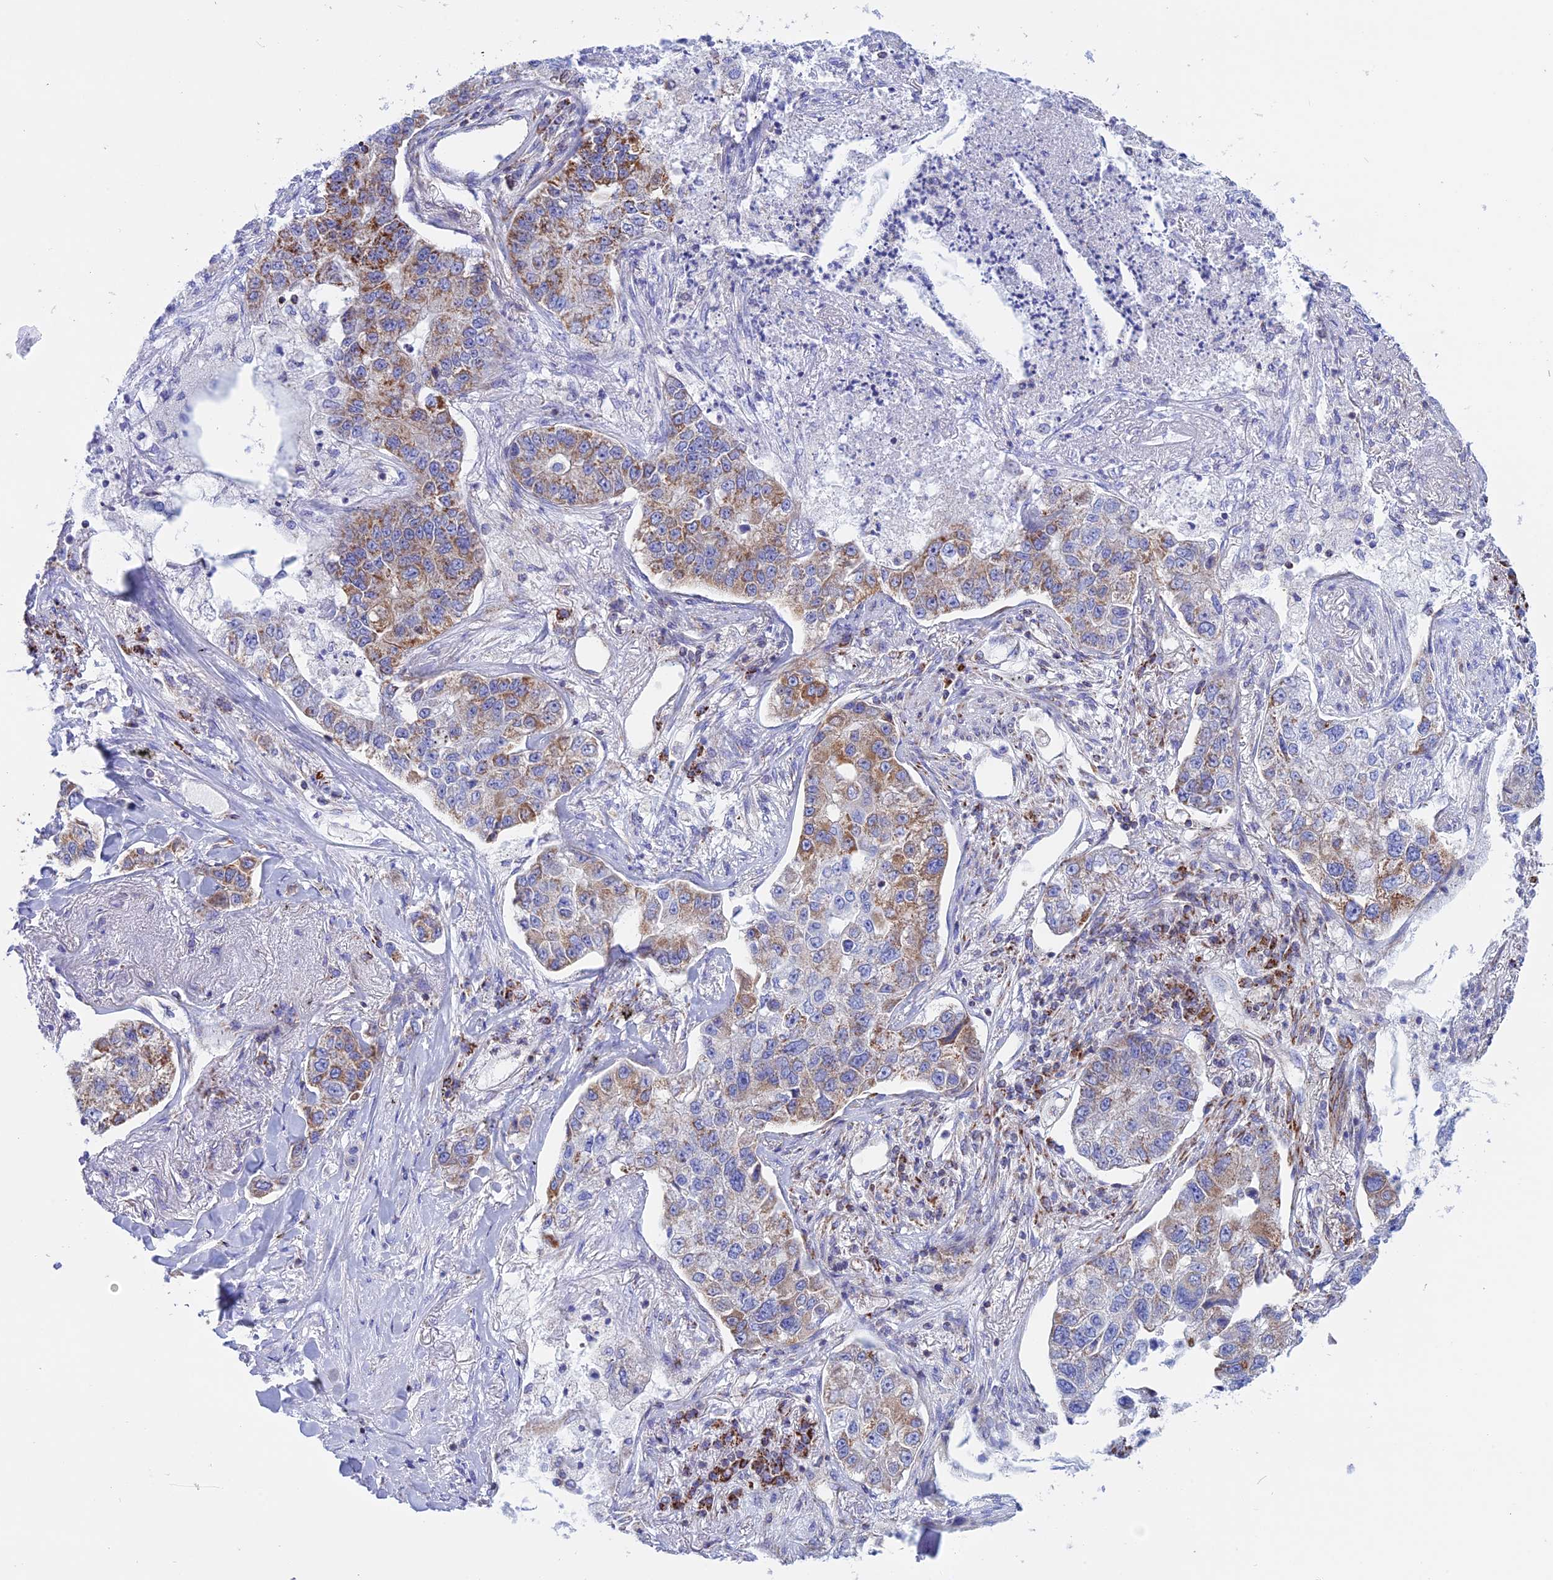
{"staining": {"intensity": "moderate", "quantity": "25%-75%", "location": "cytoplasmic/membranous"}, "tissue": "lung cancer", "cell_type": "Tumor cells", "image_type": "cancer", "snomed": [{"axis": "morphology", "description": "Adenocarcinoma, NOS"}, {"axis": "topography", "description": "Lung"}], "caption": "Moderate cytoplasmic/membranous positivity for a protein is identified in about 25%-75% of tumor cells of lung cancer (adenocarcinoma) using immunohistochemistry (IHC).", "gene": "GCDH", "patient": {"sex": "male", "age": 49}}